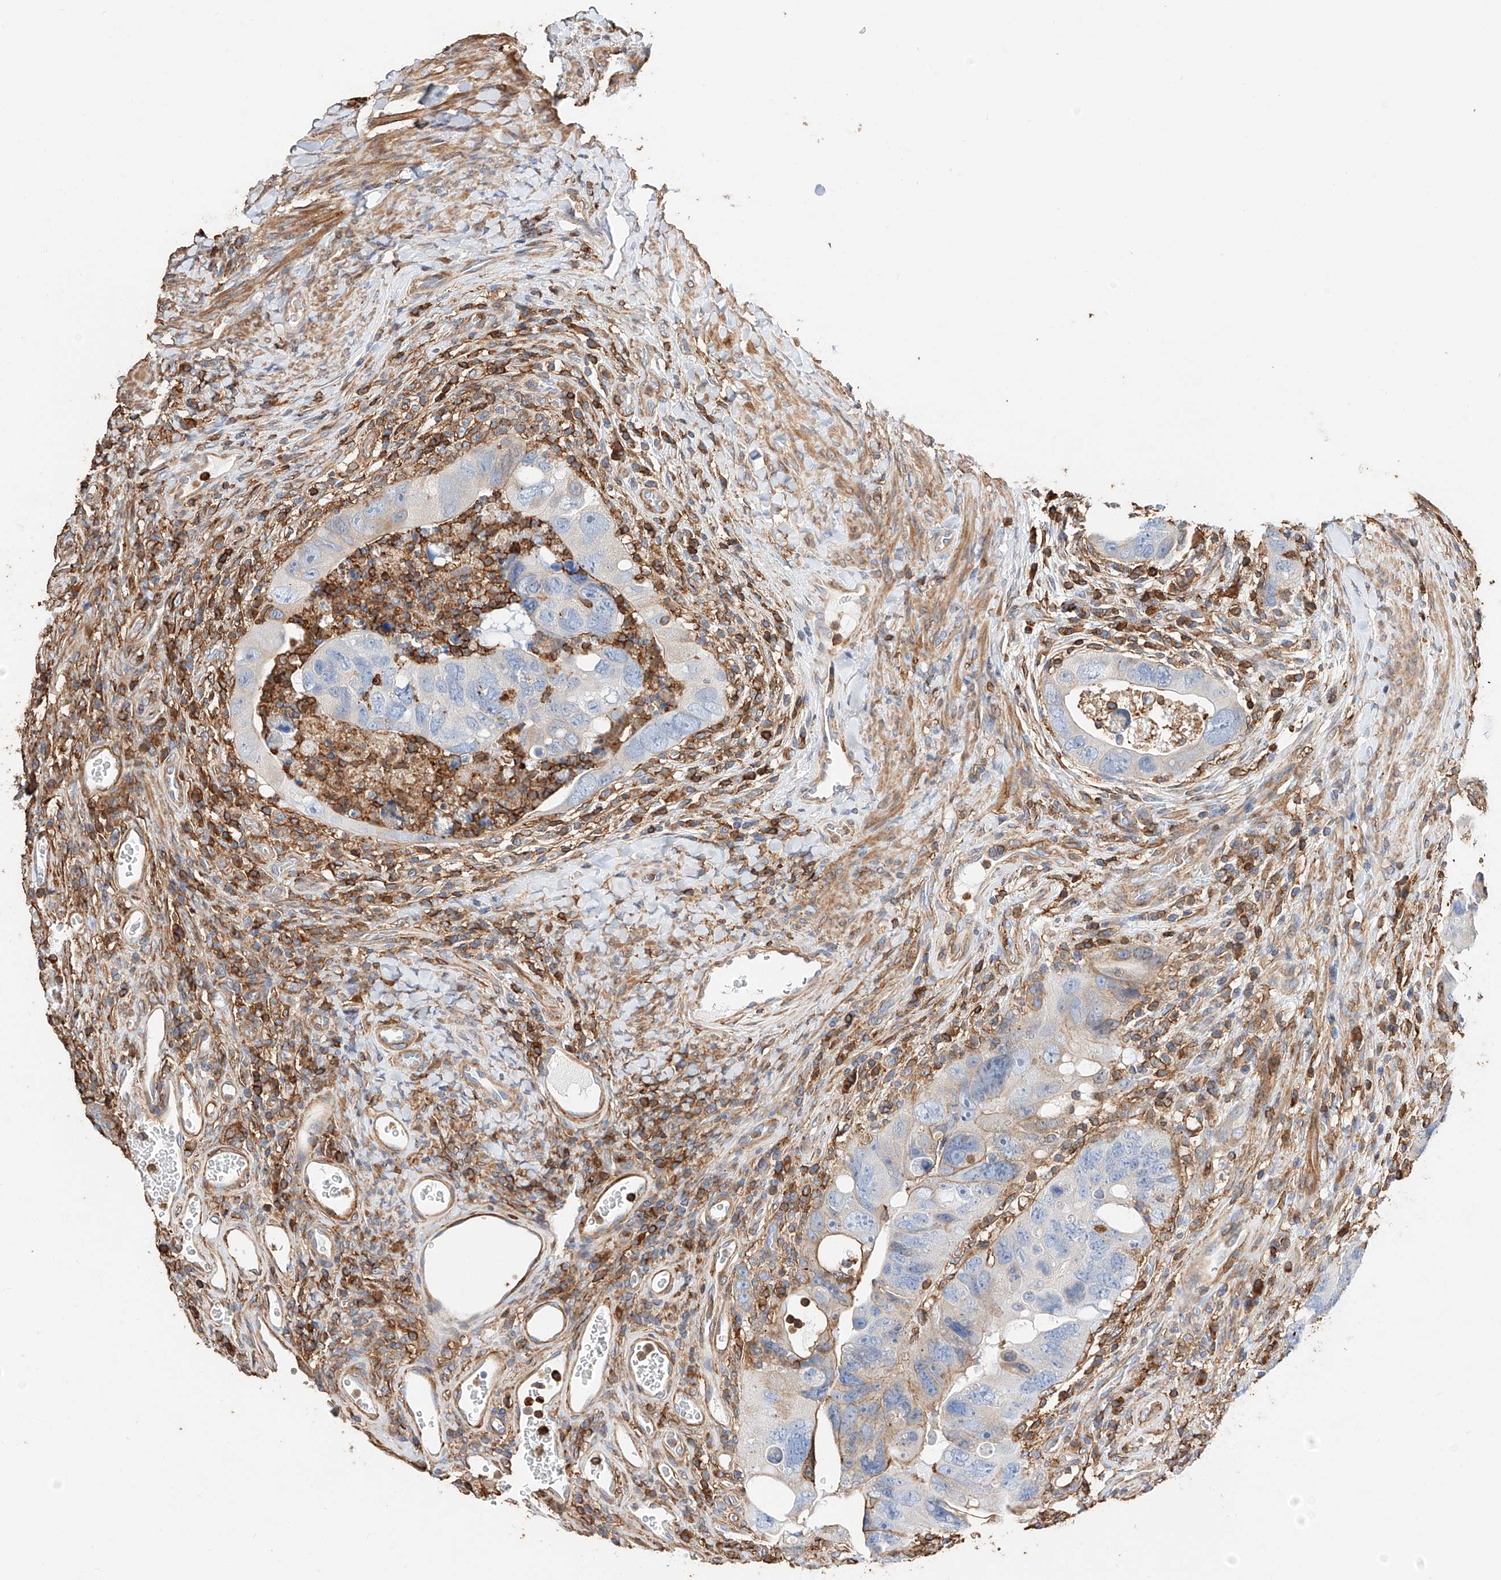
{"staining": {"intensity": "negative", "quantity": "none", "location": "none"}, "tissue": "colorectal cancer", "cell_type": "Tumor cells", "image_type": "cancer", "snomed": [{"axis": "morphology", "description": "Adenocarcinoma, NOS"}, {"axis": "topography", "description": "Rectum"}], "caption": "Histopathology image shows no protein positivity in tumor cells of adenocarcinoma (colorectal) tissue. Nuclei are stained in blue.", "gene": "WFS1", "patient": {"sex": "male", "age": 59}}